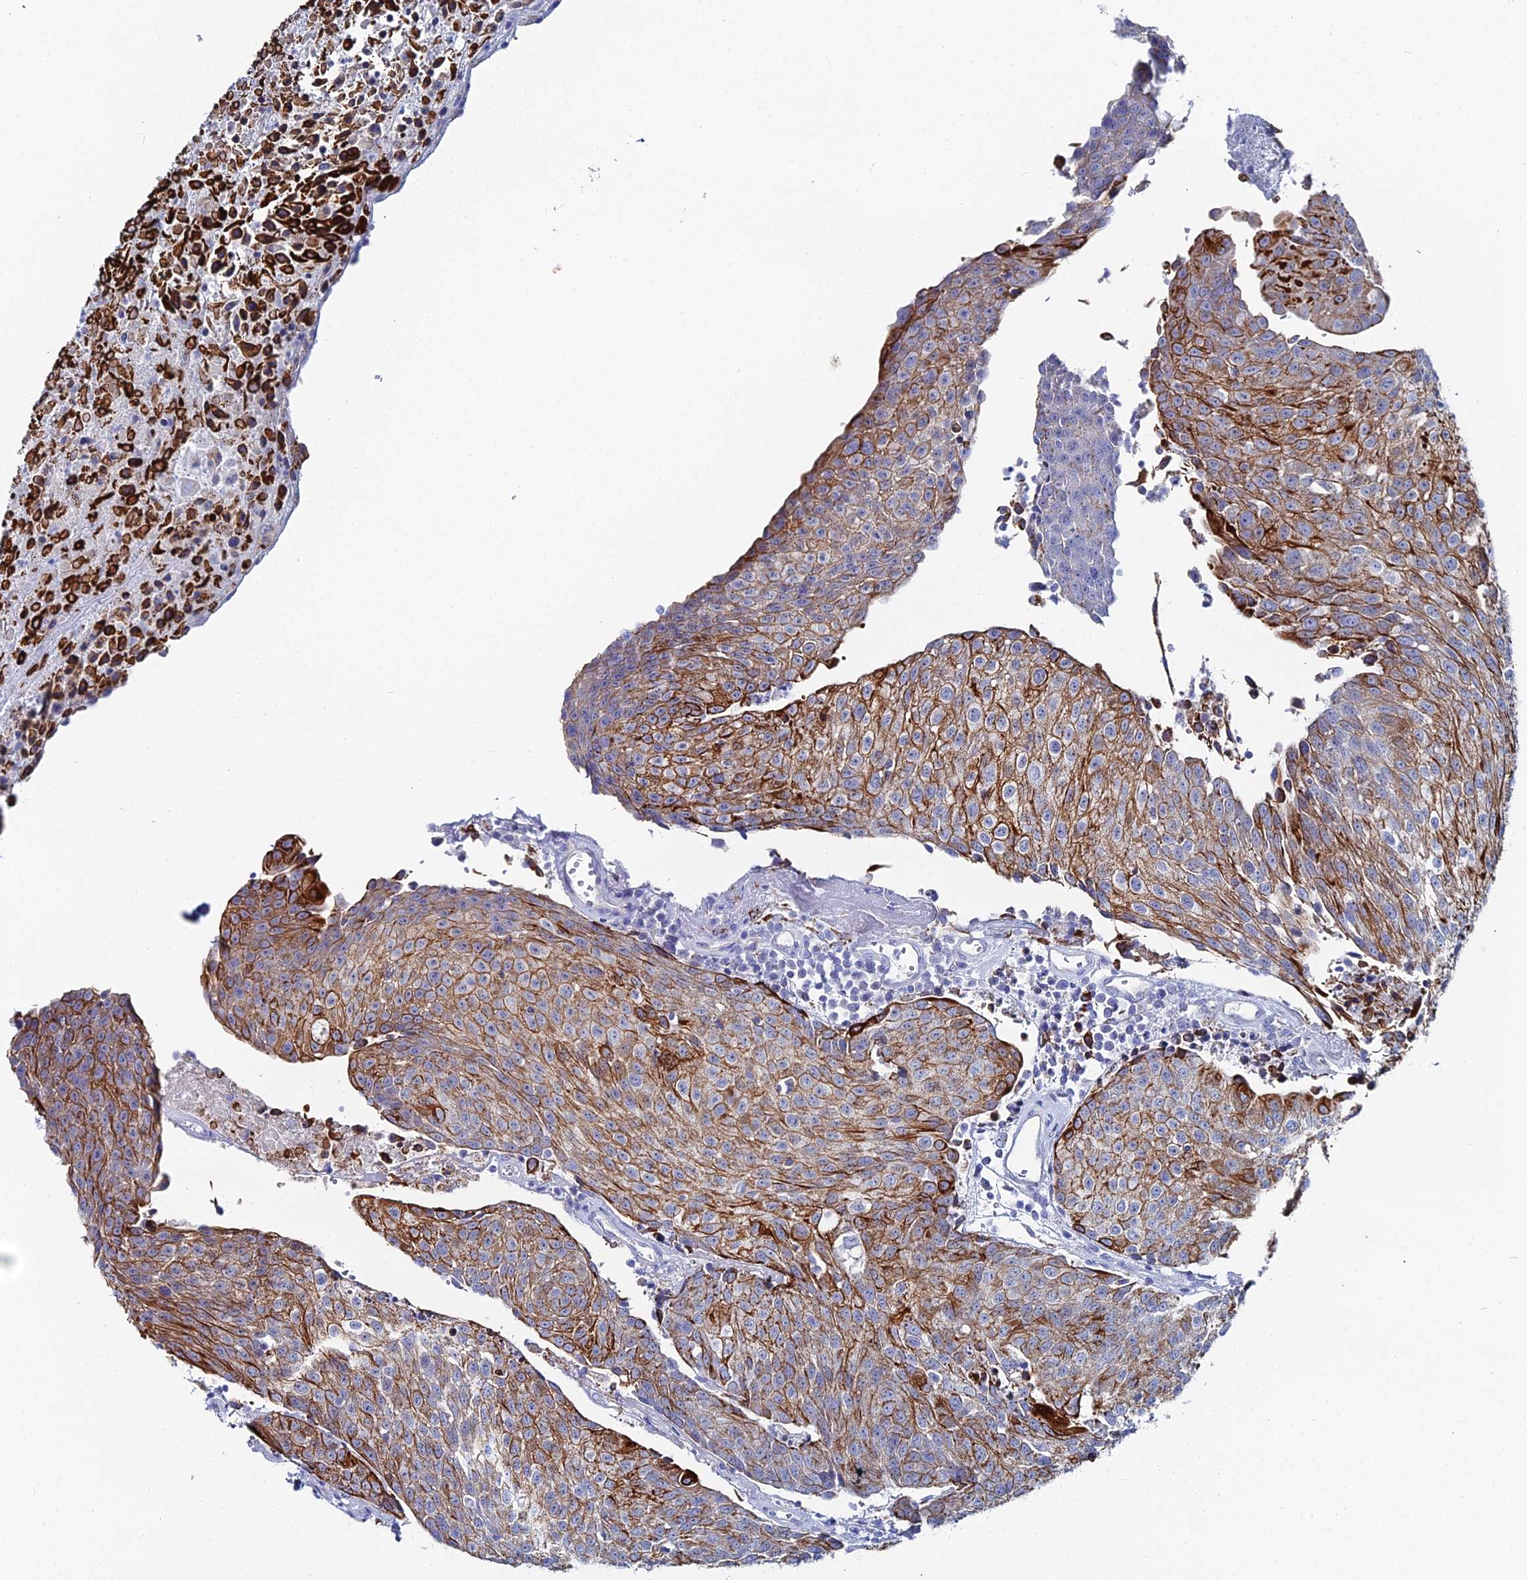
{"staining": {"intensity": "moderate", "quantity": ">75%", "location": "cytoplasmic/membranous"}, "tissue": "urothelial cancer", "cell_type": "Tumor cells", "image_type": "cancer", "snomed": [{"axis": "morphology", "description": "Urothelial carcinoma, High grade"}, {"axis": "topography", "description": "Urinary bladder"}], "caption": "Tumor cells exhibit medium levels of moderate cytoplasmic/membranous positivity in about >75% of cells in human urothelial carcinoma (high-grade).", "gene": "DHX34", "patient": {"sex": "female", "age": 85}}